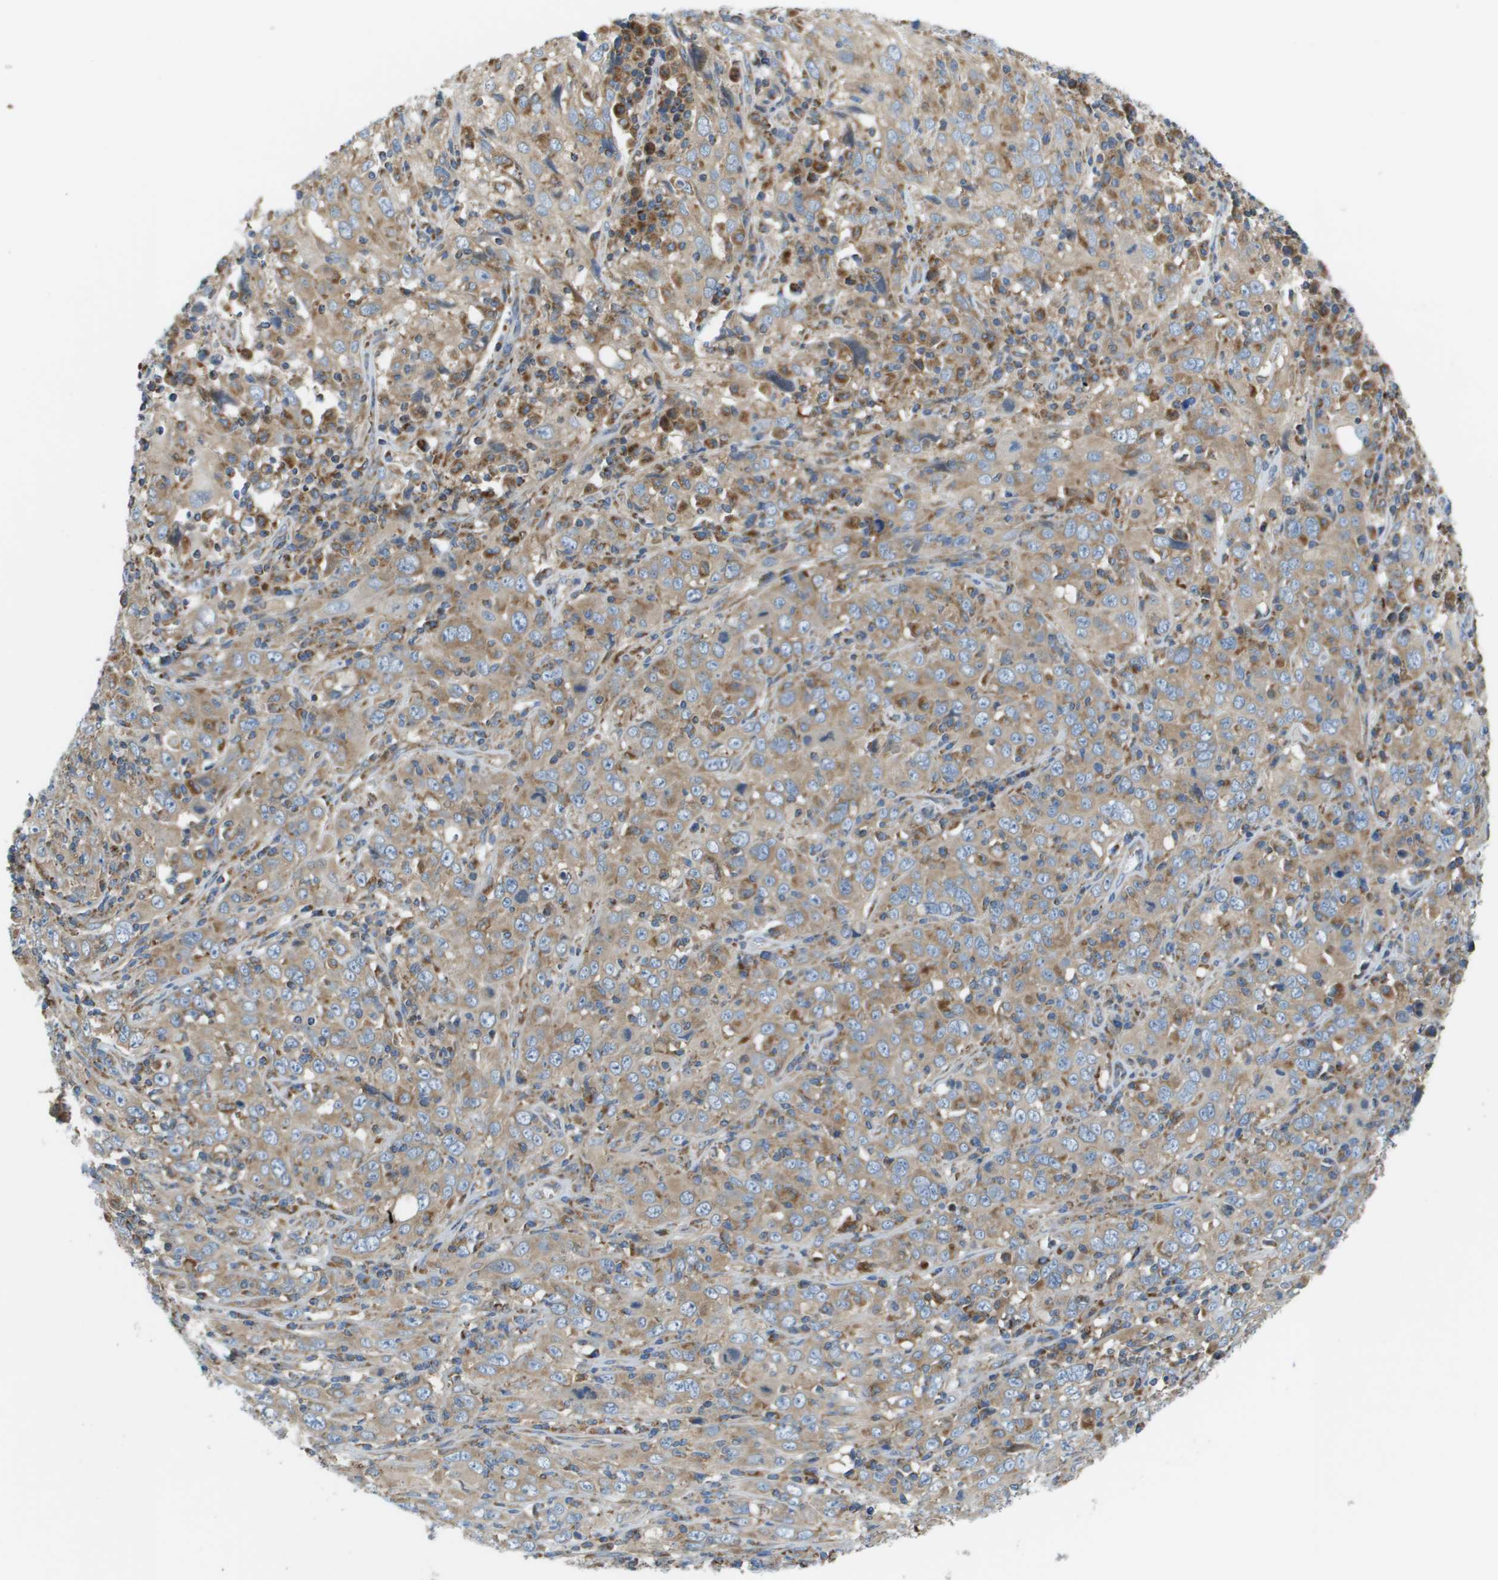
{"staining": {"intensity": "weak", "quantity": ">75%", "location": "cytoplasmic/membranous"}, "tissue": "cervical cancer", "cell_type": "Tumor cells", "image_type": "cancer", "snomed": [{"axis": "morphology", "description": "Squamous cell carcinoma, NOS"}, {"axis": "topography", "description": "Cervix"}], "caption": "Cervical squamous cell carcinoma stained for a protein (brown) shows weak cytoplasmic/membranous positive positivity in approximately >75% of tumor cells.", "gene": "TAOK3", "patient": {"sex": "female", "age": 46}}